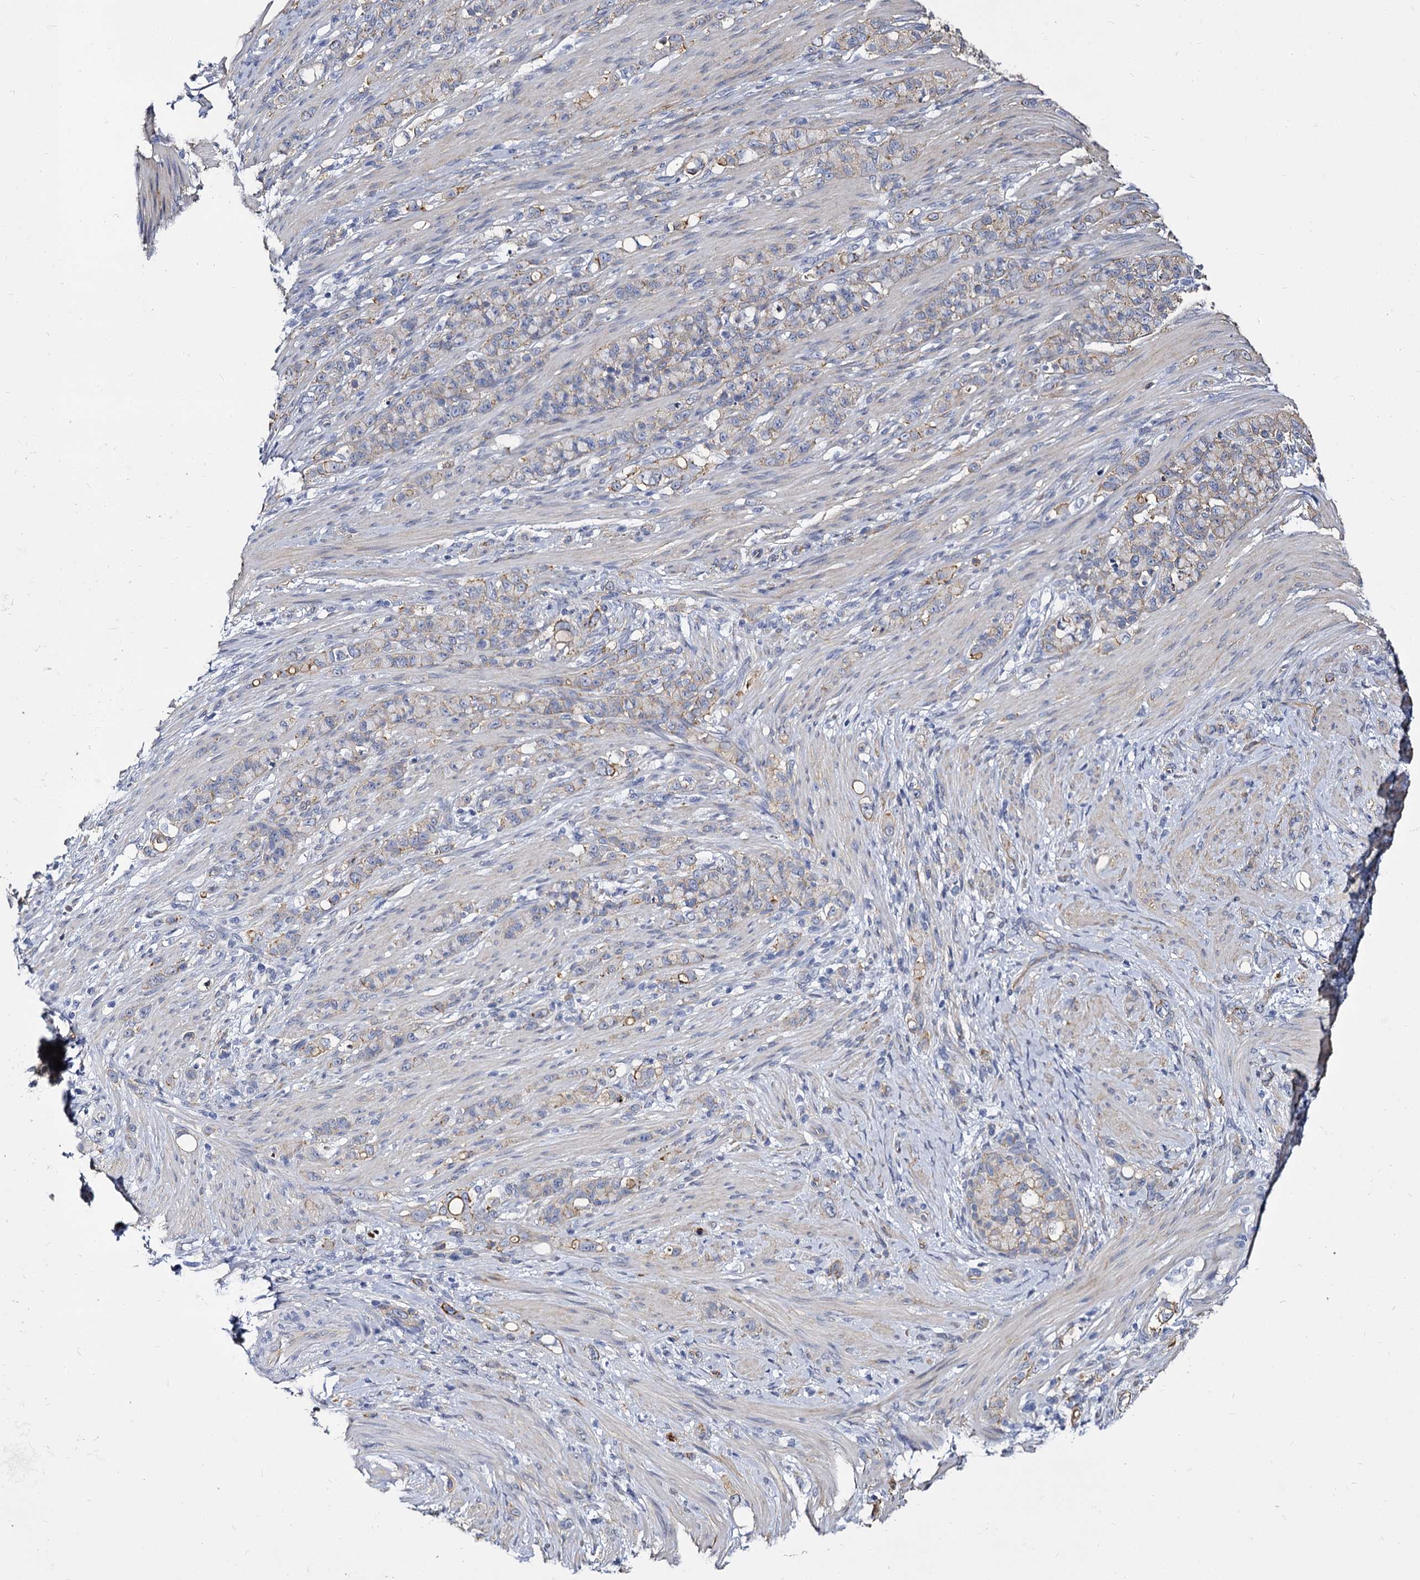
{"staining": {"intensity": "weak", "quantity": "25%-75%", "location": "cytoplasmic/membranous"}, "tissue": "stomach cancer", "cell_type": "Tumor cells", "image_type": "cancer", "snomed": [{"axis": "morphology", "description": "Adenocarcinoma, NOS"}, {"axis": "topography", "description": "Stomach"}], "caption": "High-magnification brightfield microscopy of adenocarcinoma (stomach) stained with DAB (brown) and counterstained with hematoxylin (blue). tumor cells exhibit weak cytoplasmic/membranous expression is identified in about25%-75% of cells.", "gene": "CBFB", "patient": {"sex": "female", "age": 79}}